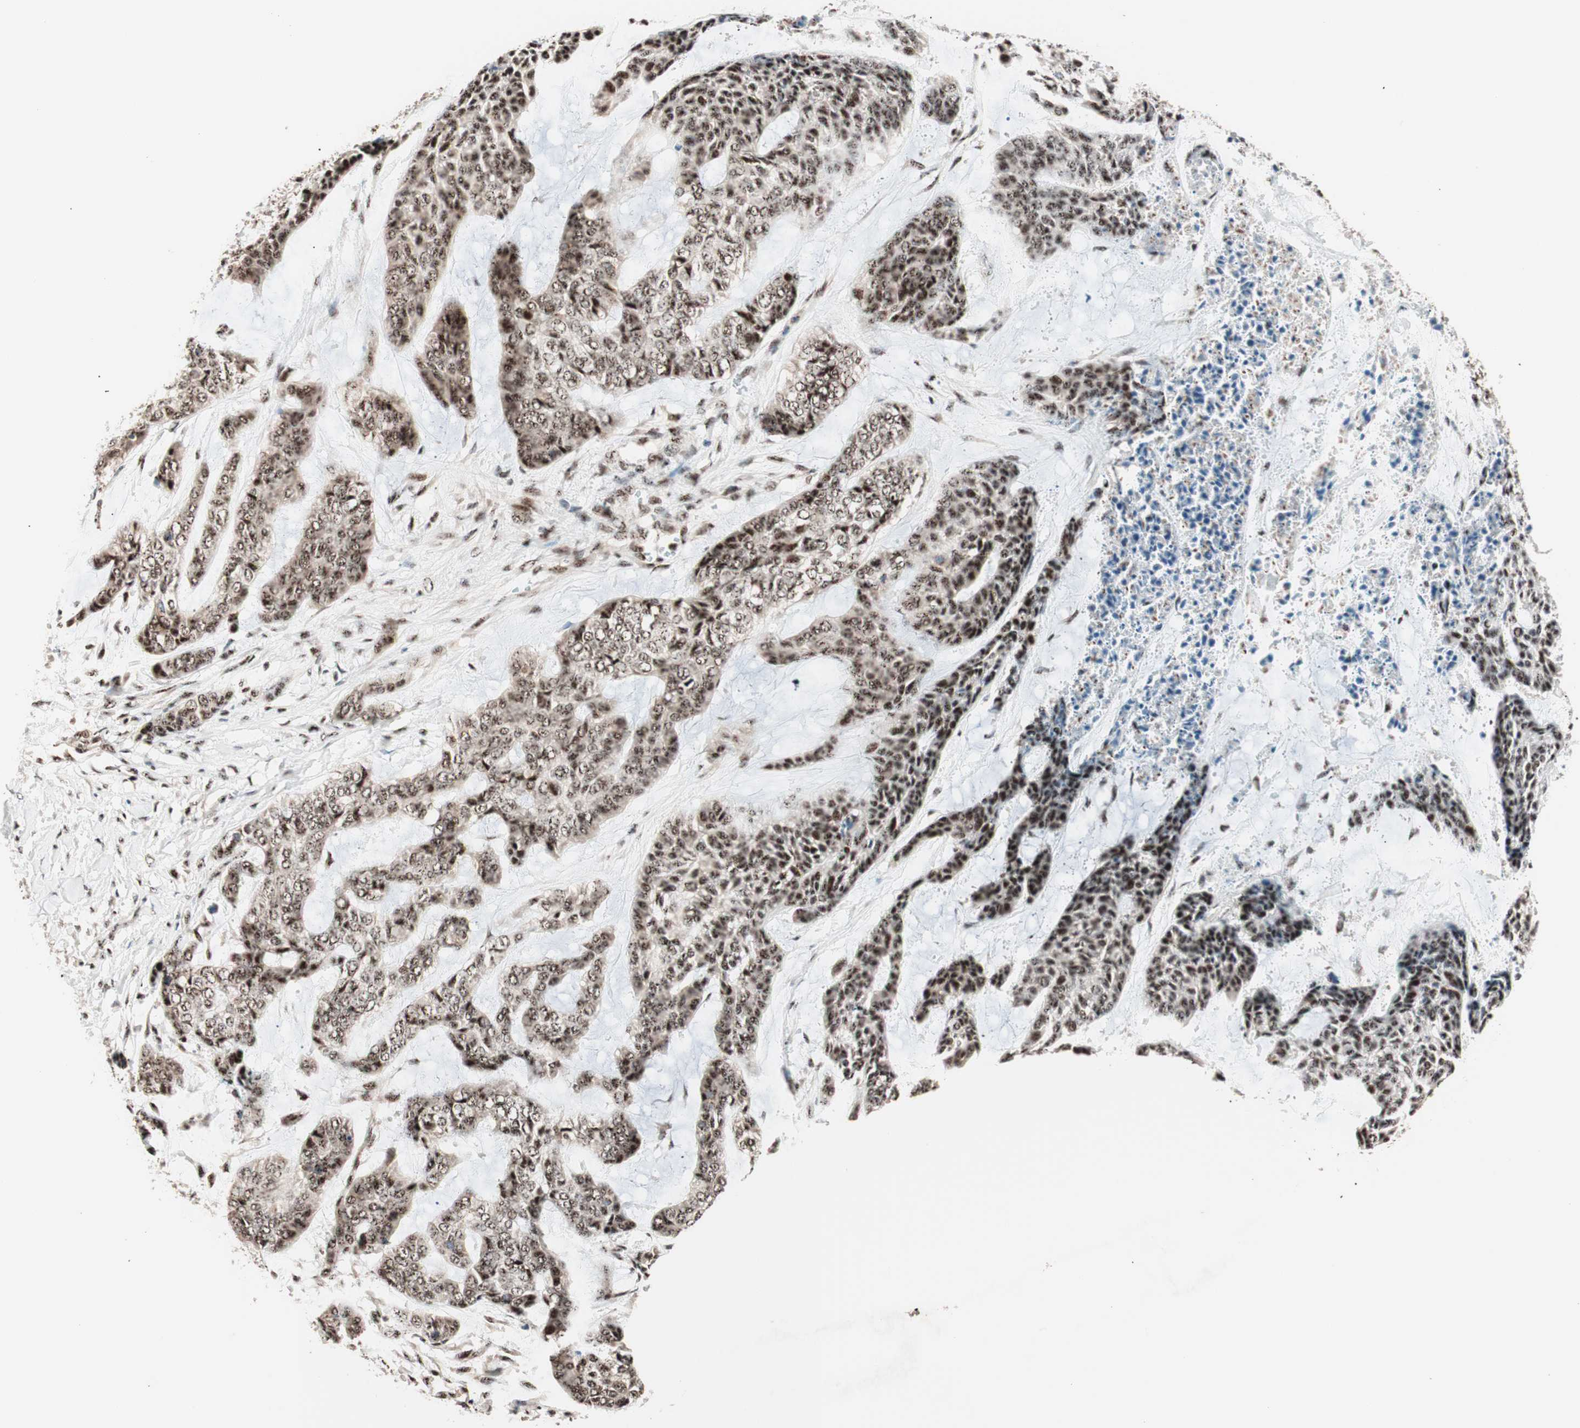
{"staining": {"intensity": "strong", "quantity": ">75%", "location": "nuclear"}, "tissue": "skin cancer", "cell_type": "Tumor cells", "image_type": "cancer", "snomed": [{"axis": "morphology", "description": "Basal cell carcinoma"}, {"axis": "topography", "description": "Skin"}], "caption": "Basal cell carcinoma (skin) was stained to show a protein in brown. There is high levels of strong nuclear positivity in approximately >75% of tumor cells.", "gene": "NR5A2", "patient": {"sex": "female", "age": 64}}